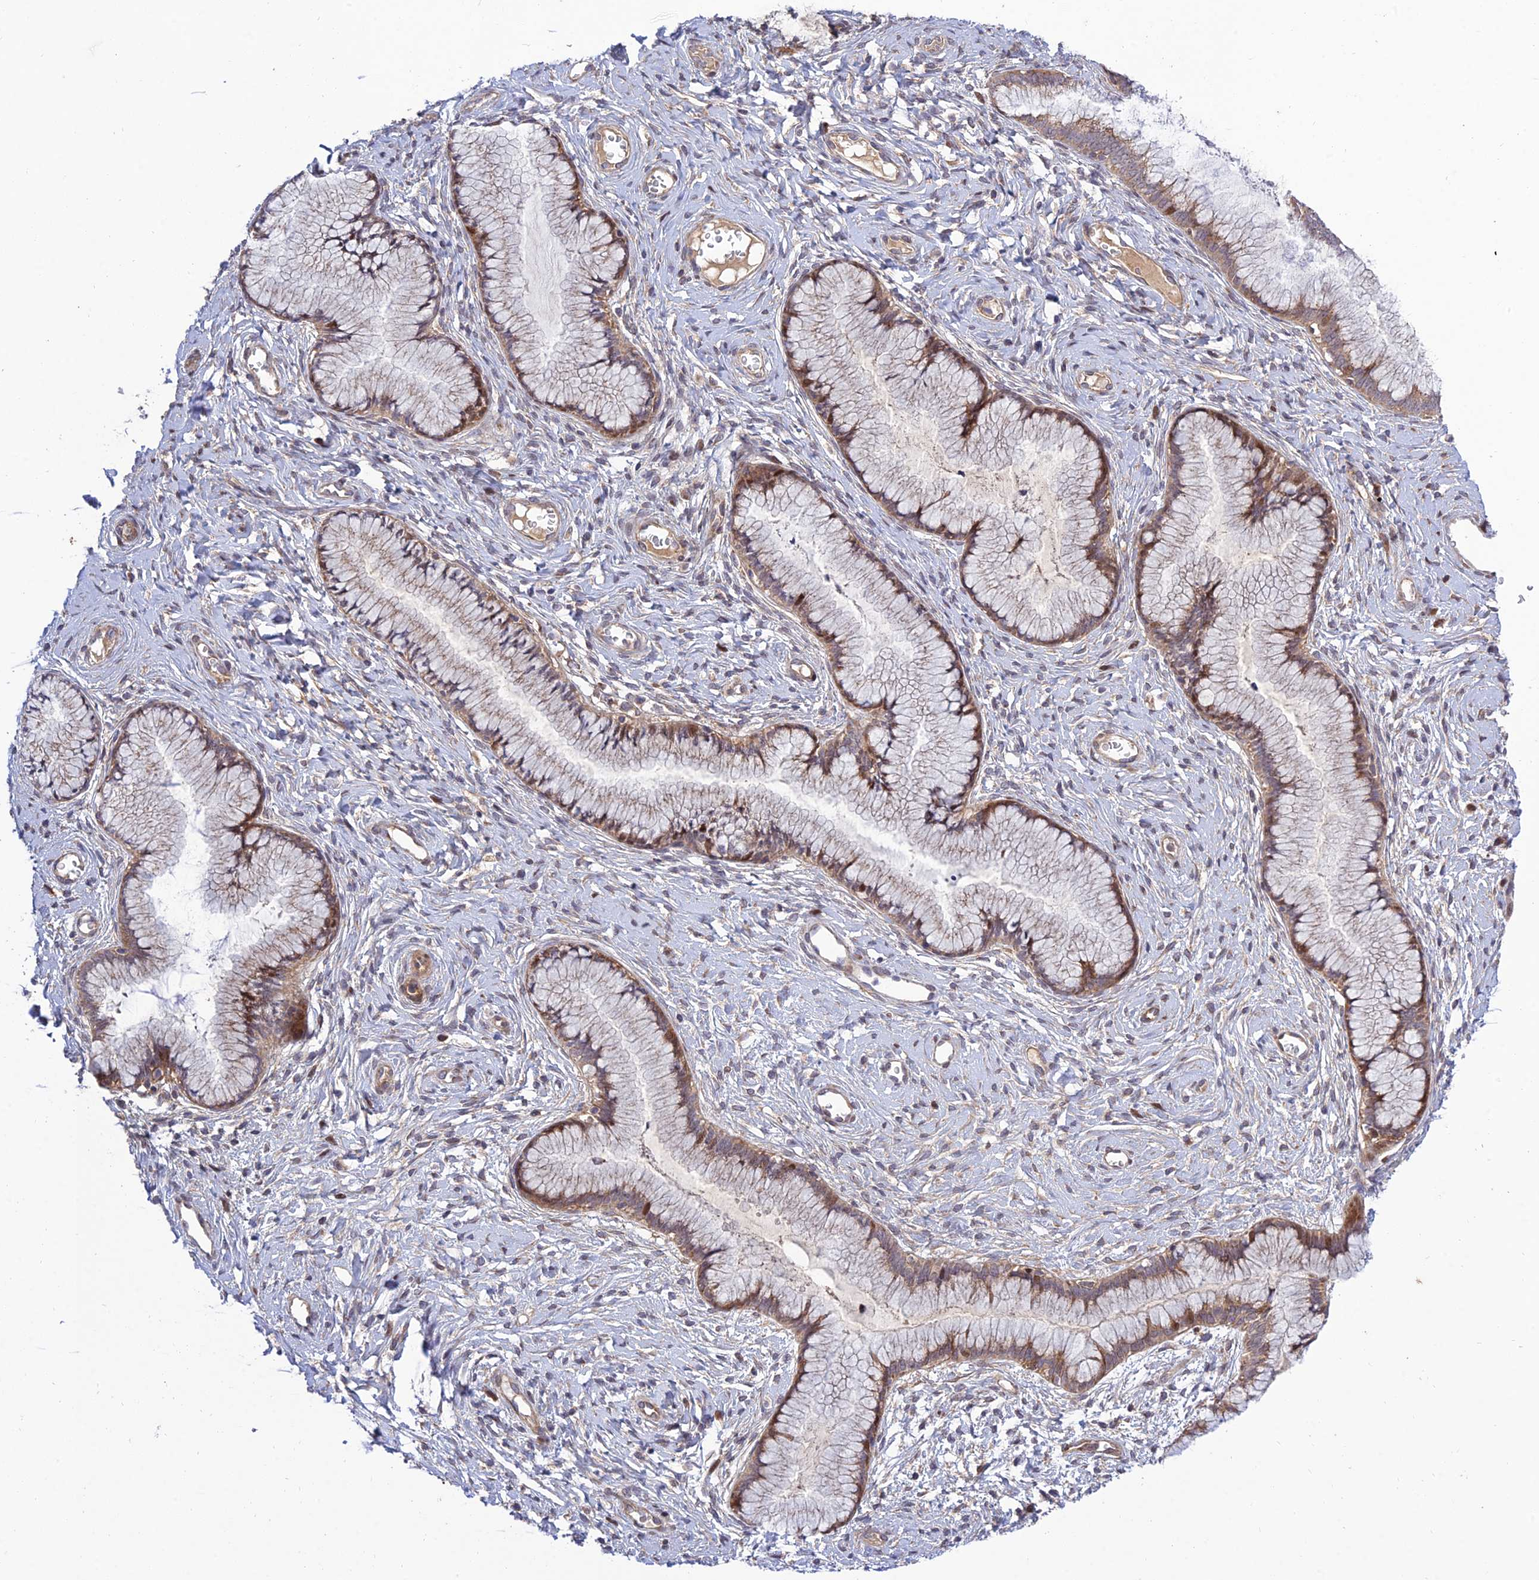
{"staining": {"intensity": "moderate", "quantity": ">75%", "location": "cytoplasmic/membranous"}, "tissue": "cervix", "cell_type": "Glandular cells", "image_type": "normal", "snomed": [{"axis": "morphology", "description": "Normal tissue, NOS"}, {"axis": "topography", "description": "Cervix"}], "caption": "About >75% of glandular cells in benign cervix demonstrate moderate cytoplasmic/membranous protein expression as visualized by brown immunohistochemical staining.", "gene": "PLEKHG2", "patient": {"sex": "female", "age": 42}}